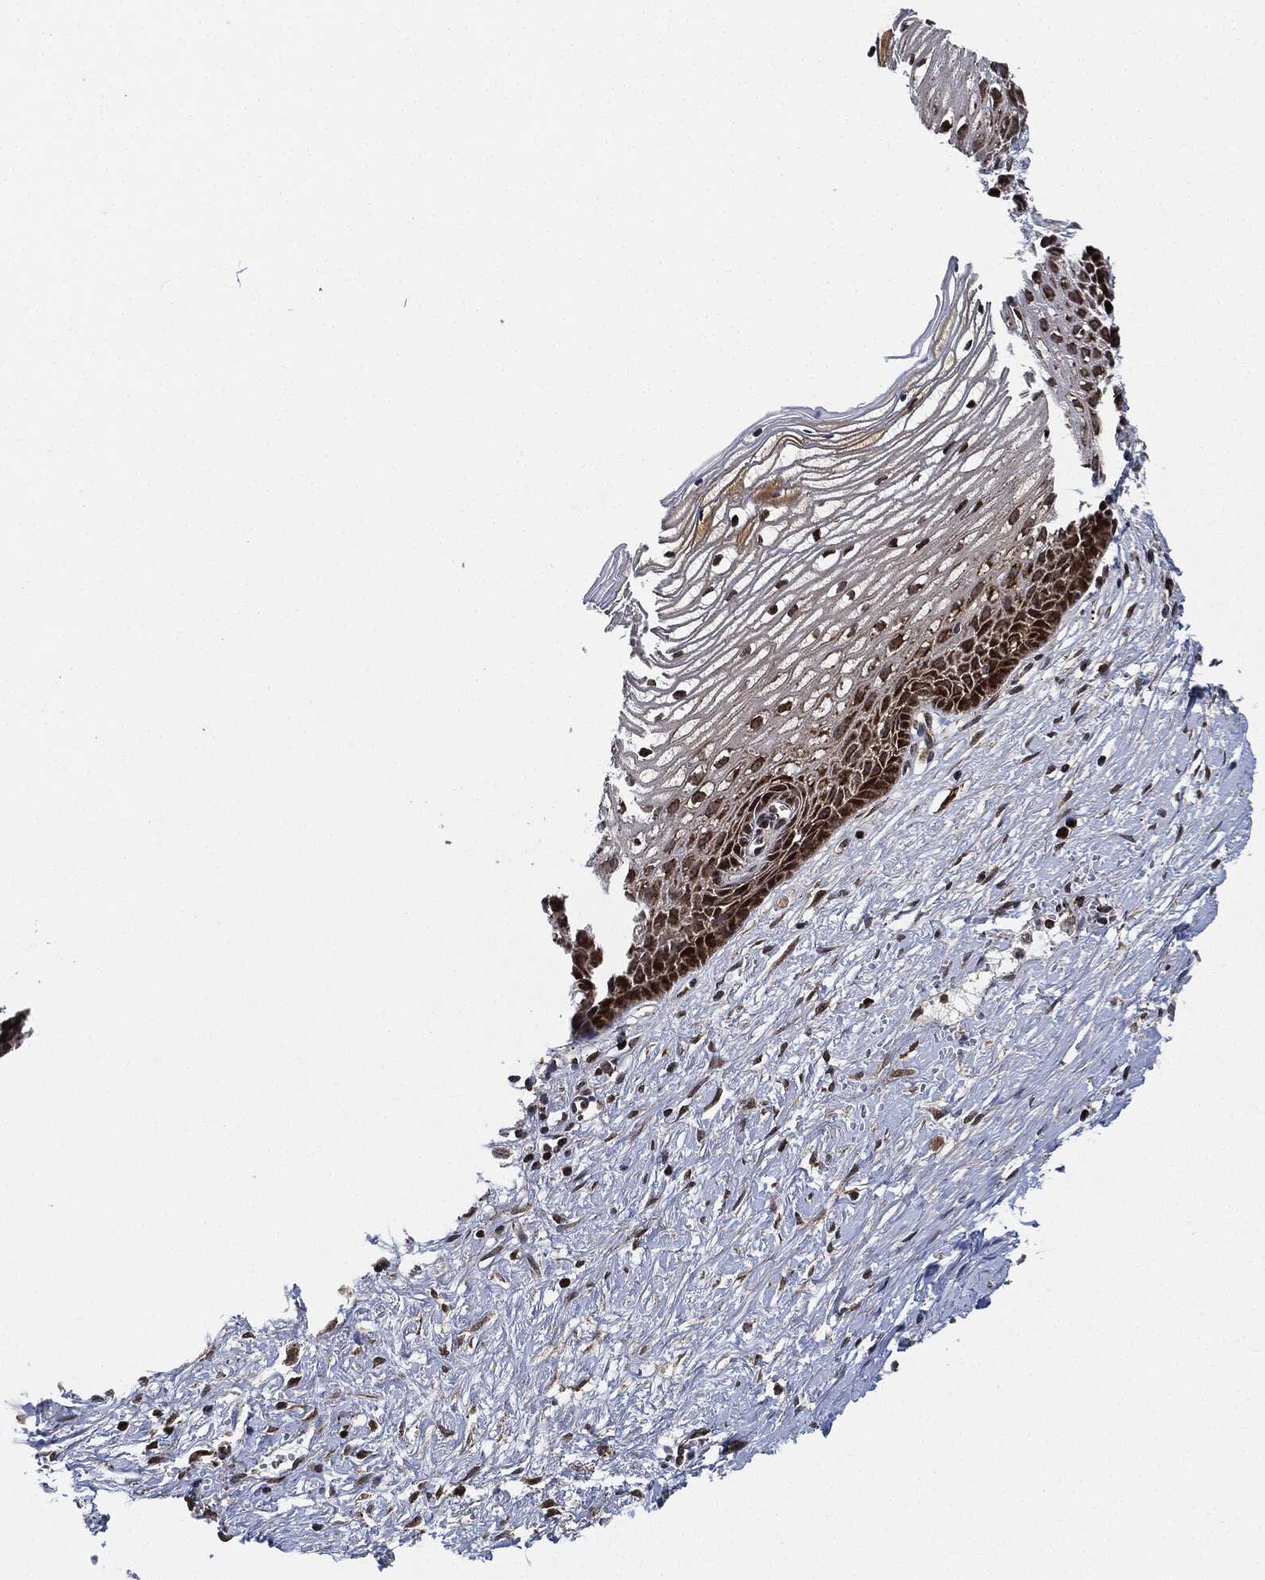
{"staining": {"intensity": "strong", "quantity": "25%-75%", "location": "cytoplasmic/membranous,nuclear"}, "tissue": "cervix", "cell_type": "Squamous epithelial cells", "image_type": "normal", "snomed": [{"axis": "morphology", "description": "Normal tissue, NOS"}, {"axis": "topography", "description": "Cervix"}], "caption": "Strong cytoplasmic/membranous,nuclear positivity for a protein is present in about 25%-75% of squamous epithelial cells of unremarkable cervix using immunohistochemistry.", "gene": "RNASEL", "patient": {"sex": "female", "age": 40}}